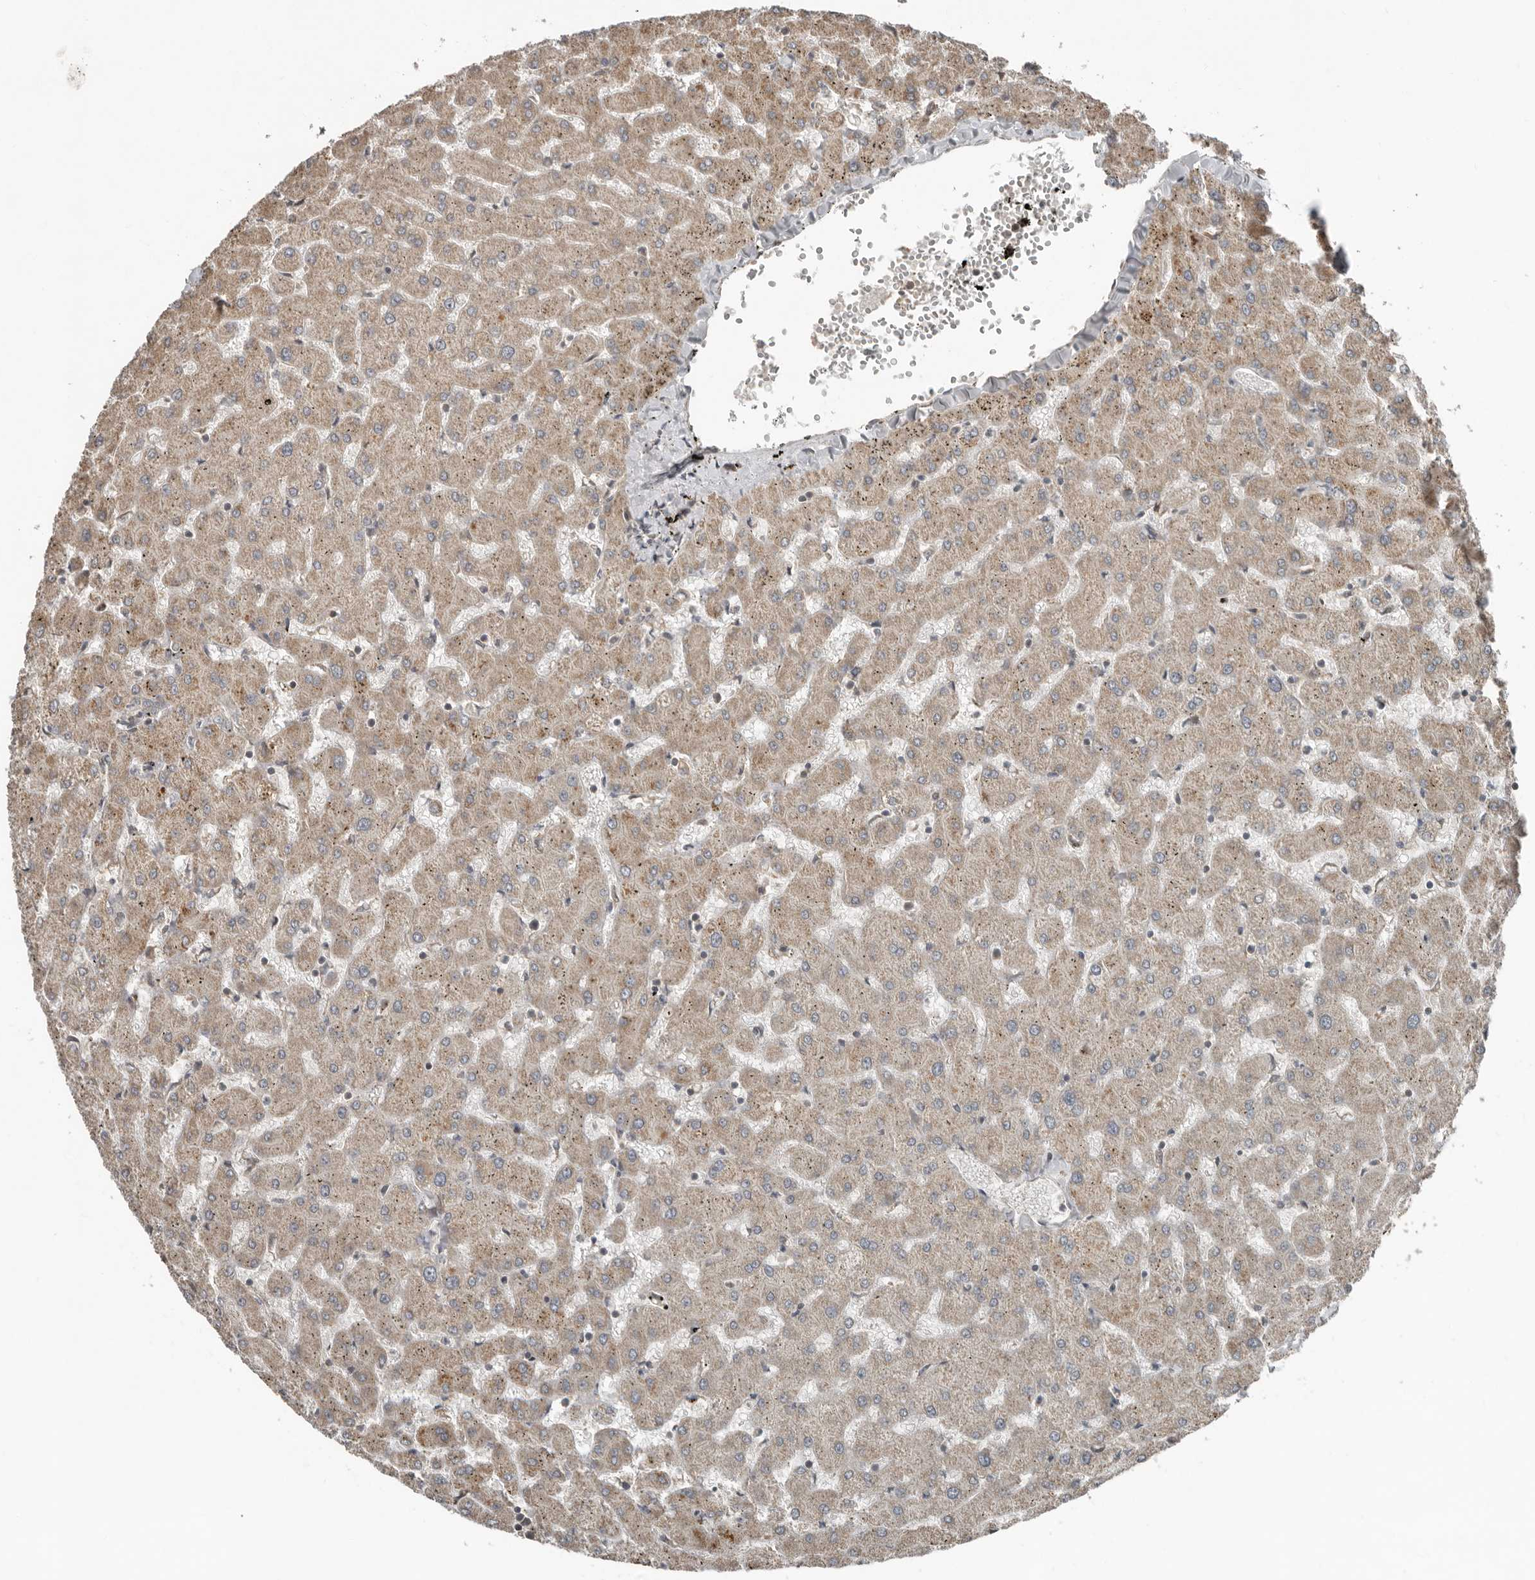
{"staining": {"intensity": "weak", "quantity": "25%-75%", "location": "cytoplasmic/membranous"}, "tissue": "liver", "cell_type": "Cholangiocytes", "image_type": "normal", "snomed": [{"axis": "morphology", "description": "Normal tissue, NOS"}, {"axis": "topography", "description": "Liver"}], "caption": "Liver stained with DAB (3,3'-diaminobenzidine) immunohistochemistry demonstrates low levels of weak cytoplasmic/membranous staining in about 25%-75% of cholangiocytes.", "gene": "SLC6A7", "patient": {"sex": "female", "age": 63}}